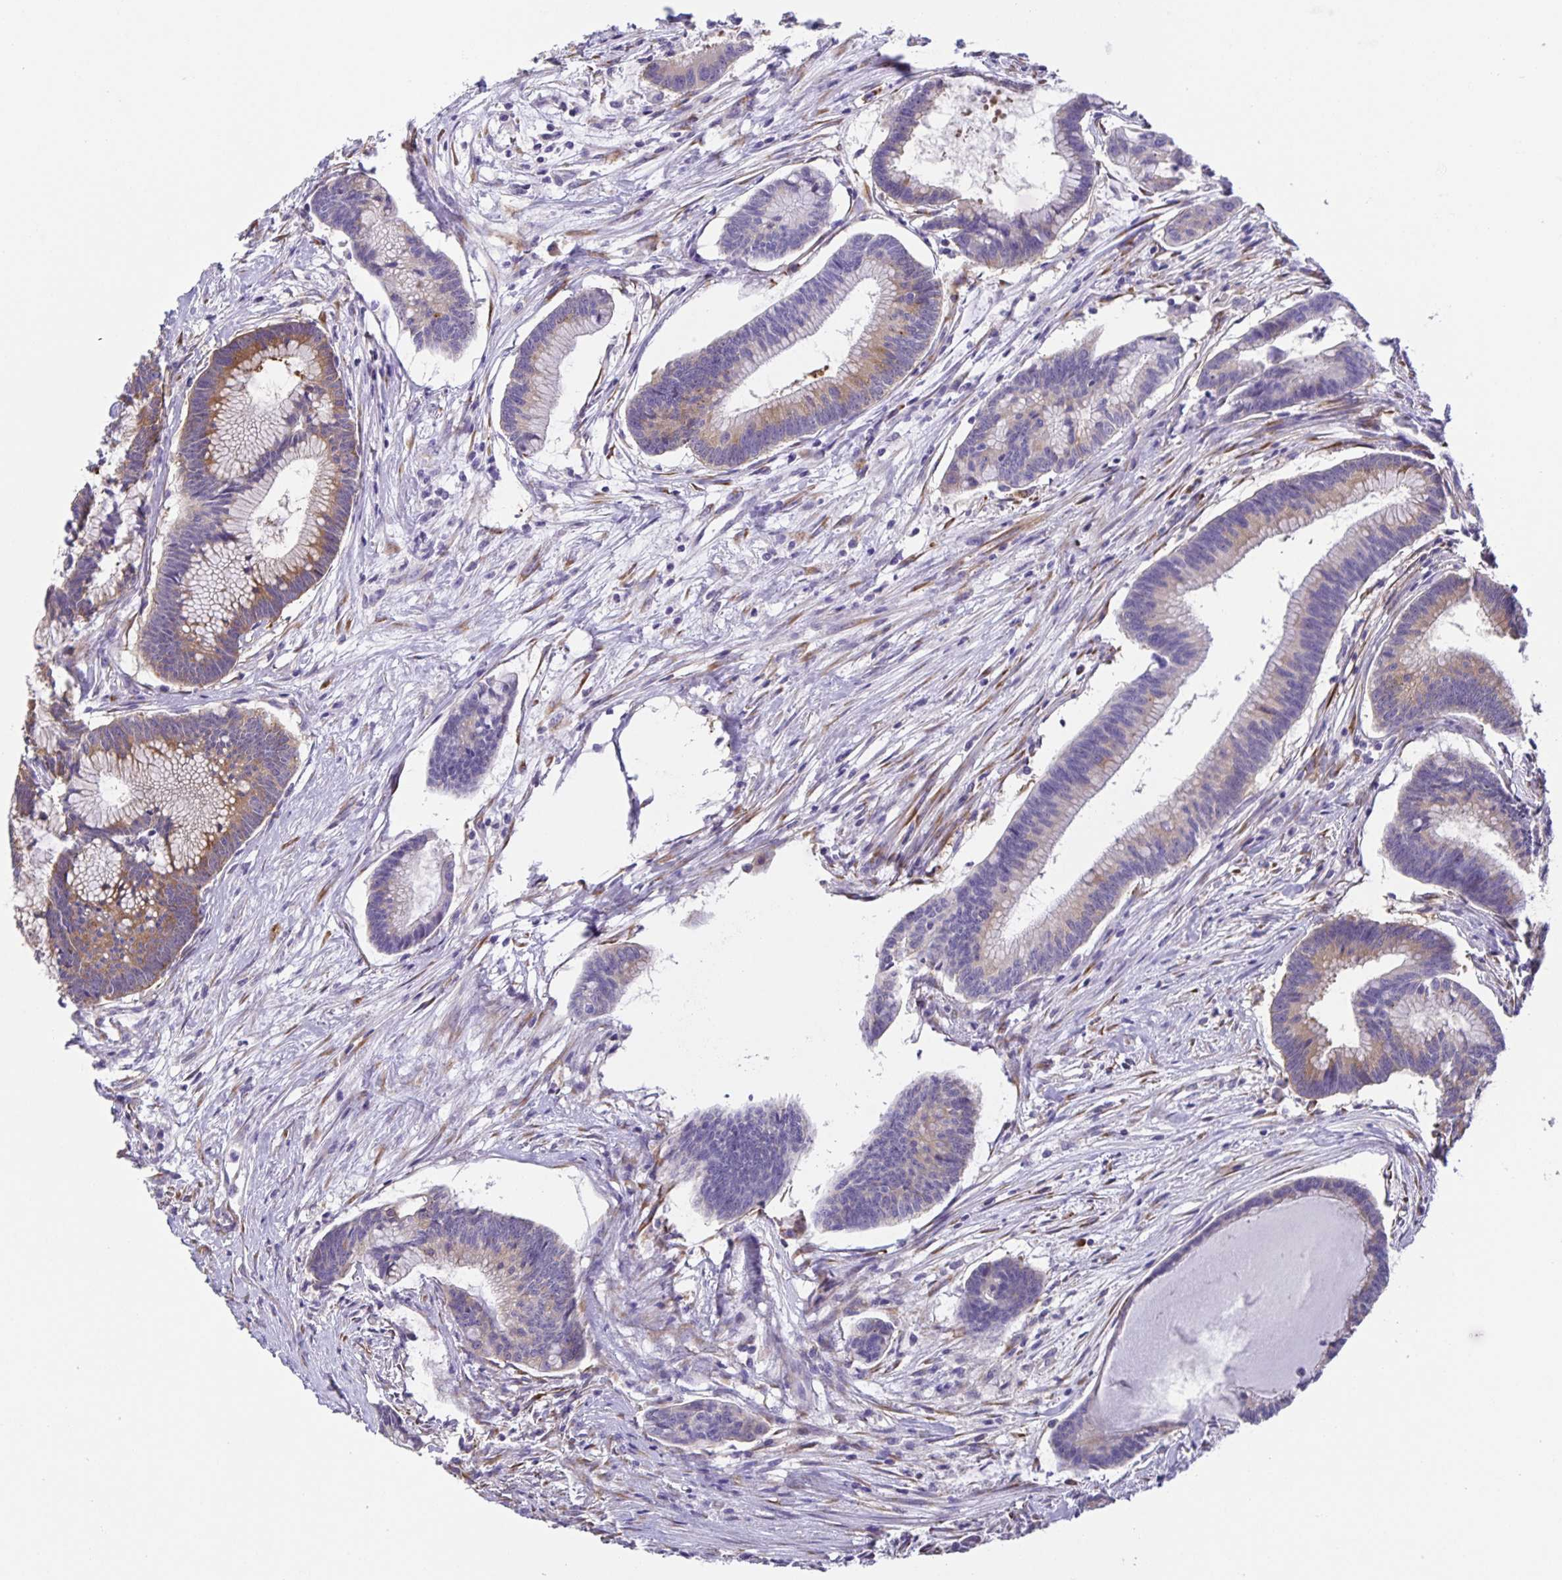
{"staining": {"intensity": "moderate", "quantity": "25%-75%", "location": "cytoplasmic/membranous"}, "tissue": "colorectal cancer", "cell_type": "Tumor cells", "image_type": "cancer", "snomed": [{"axis": "morphology", "description": "Adenocarcinoma, NOS"}, {"axis": "topography", "description": "Colon"}], "caption": "Tumor cells exhibit medium levels of moderate cytoplasmic/membranous staining in approximately 25%-75% of cells in adenocarcinoma (colorectal).", "gene": "PRR36", "patient": {"sex": "female", "age": 78}}